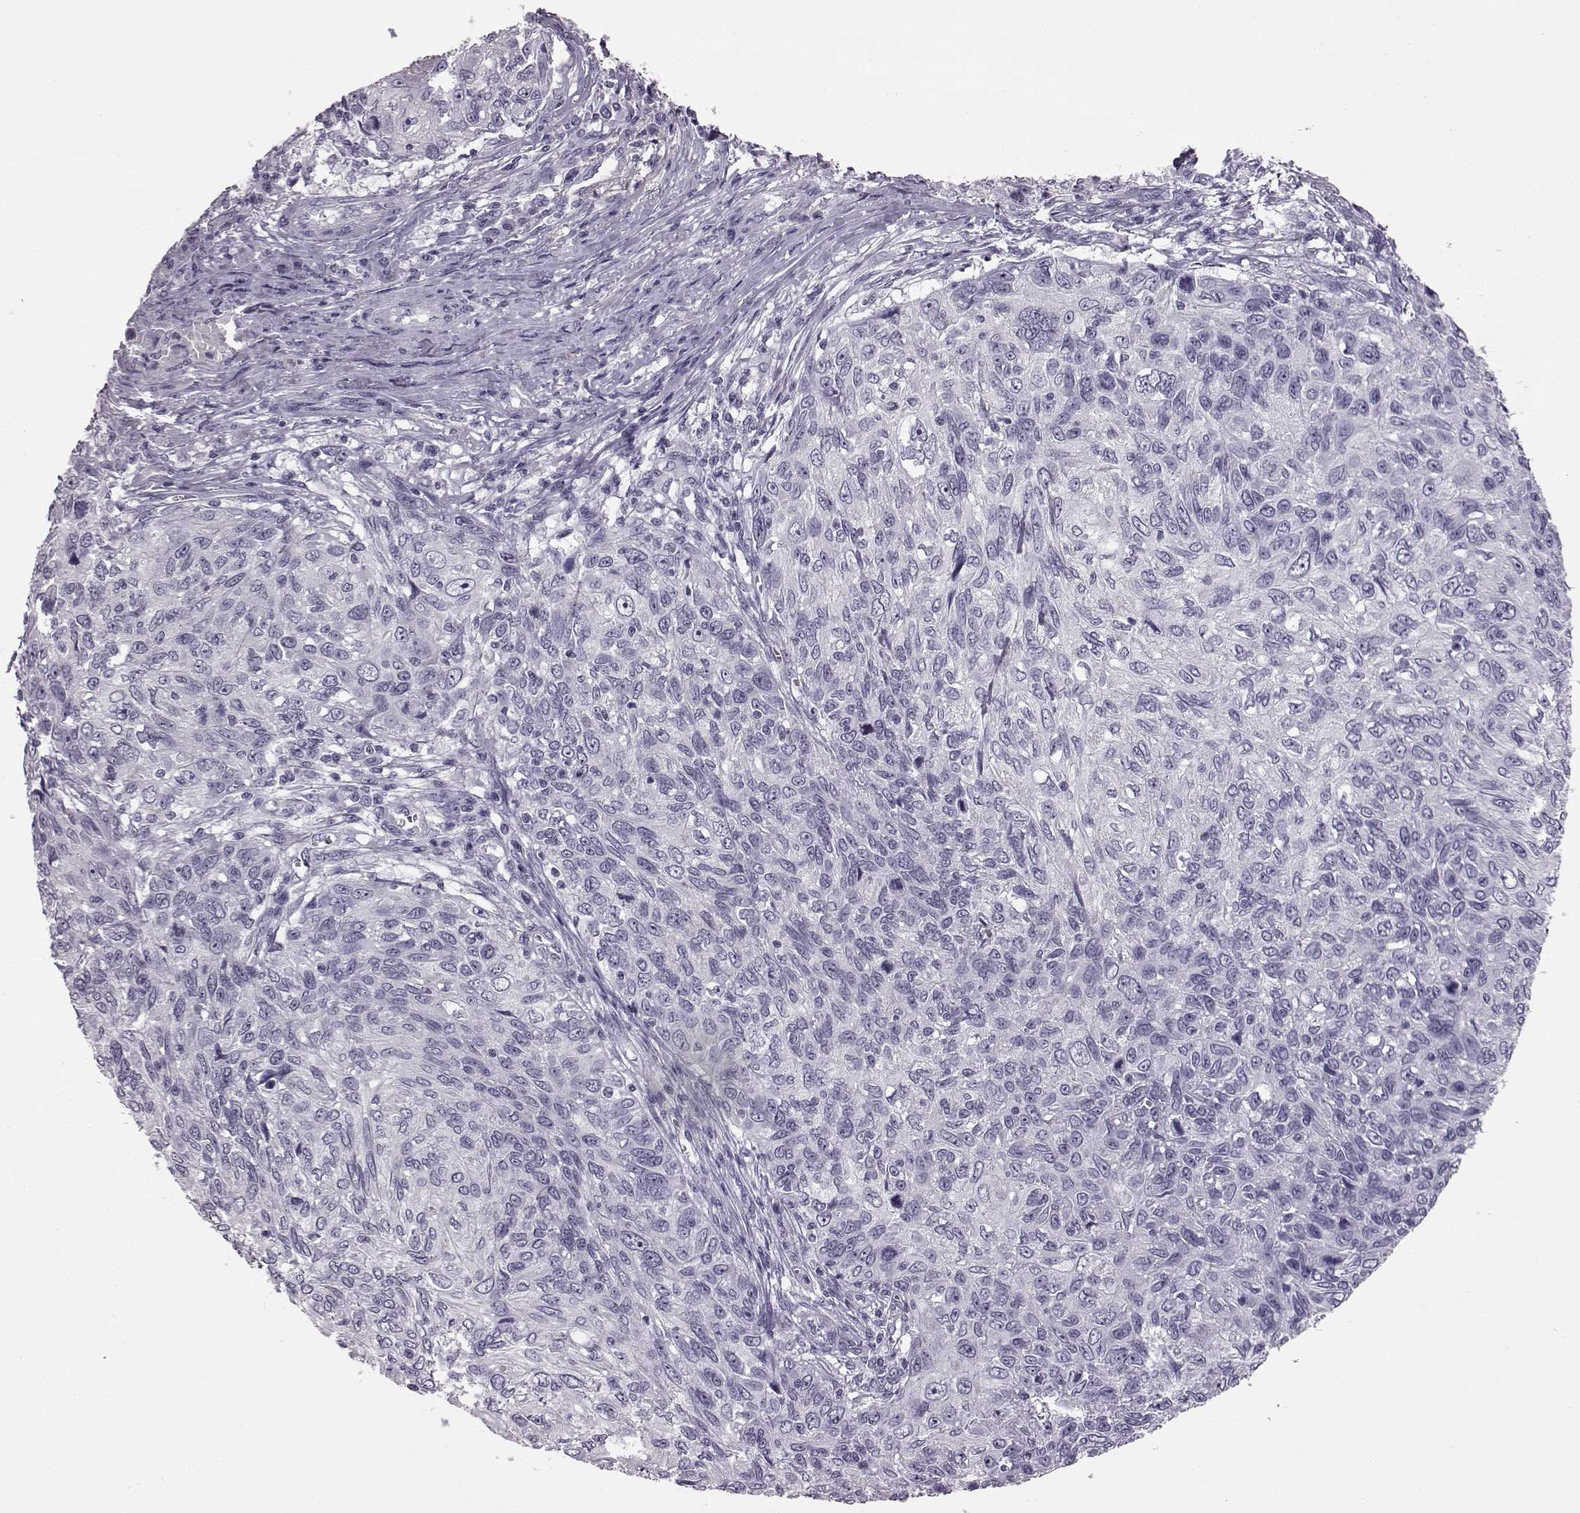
{"staining": {"intensity": "negative", "quantity": "none", "location": "none"}, "tissue": "skin cancer", "cell_type": "Tumor cells", "image_type": "cancer", "snomed": [{"axis": "morphology", "description": "Squamous cell carcinoma, NOS"}, {"axis": "topography", "description": "Skin"}], "caption": "Immunohistochemistry of human skin squamous cell carcinoma demonstrates no expression in tumor cells.", "gene": "ADGRG2", "patient": {"sex": "male", "age": 92}}